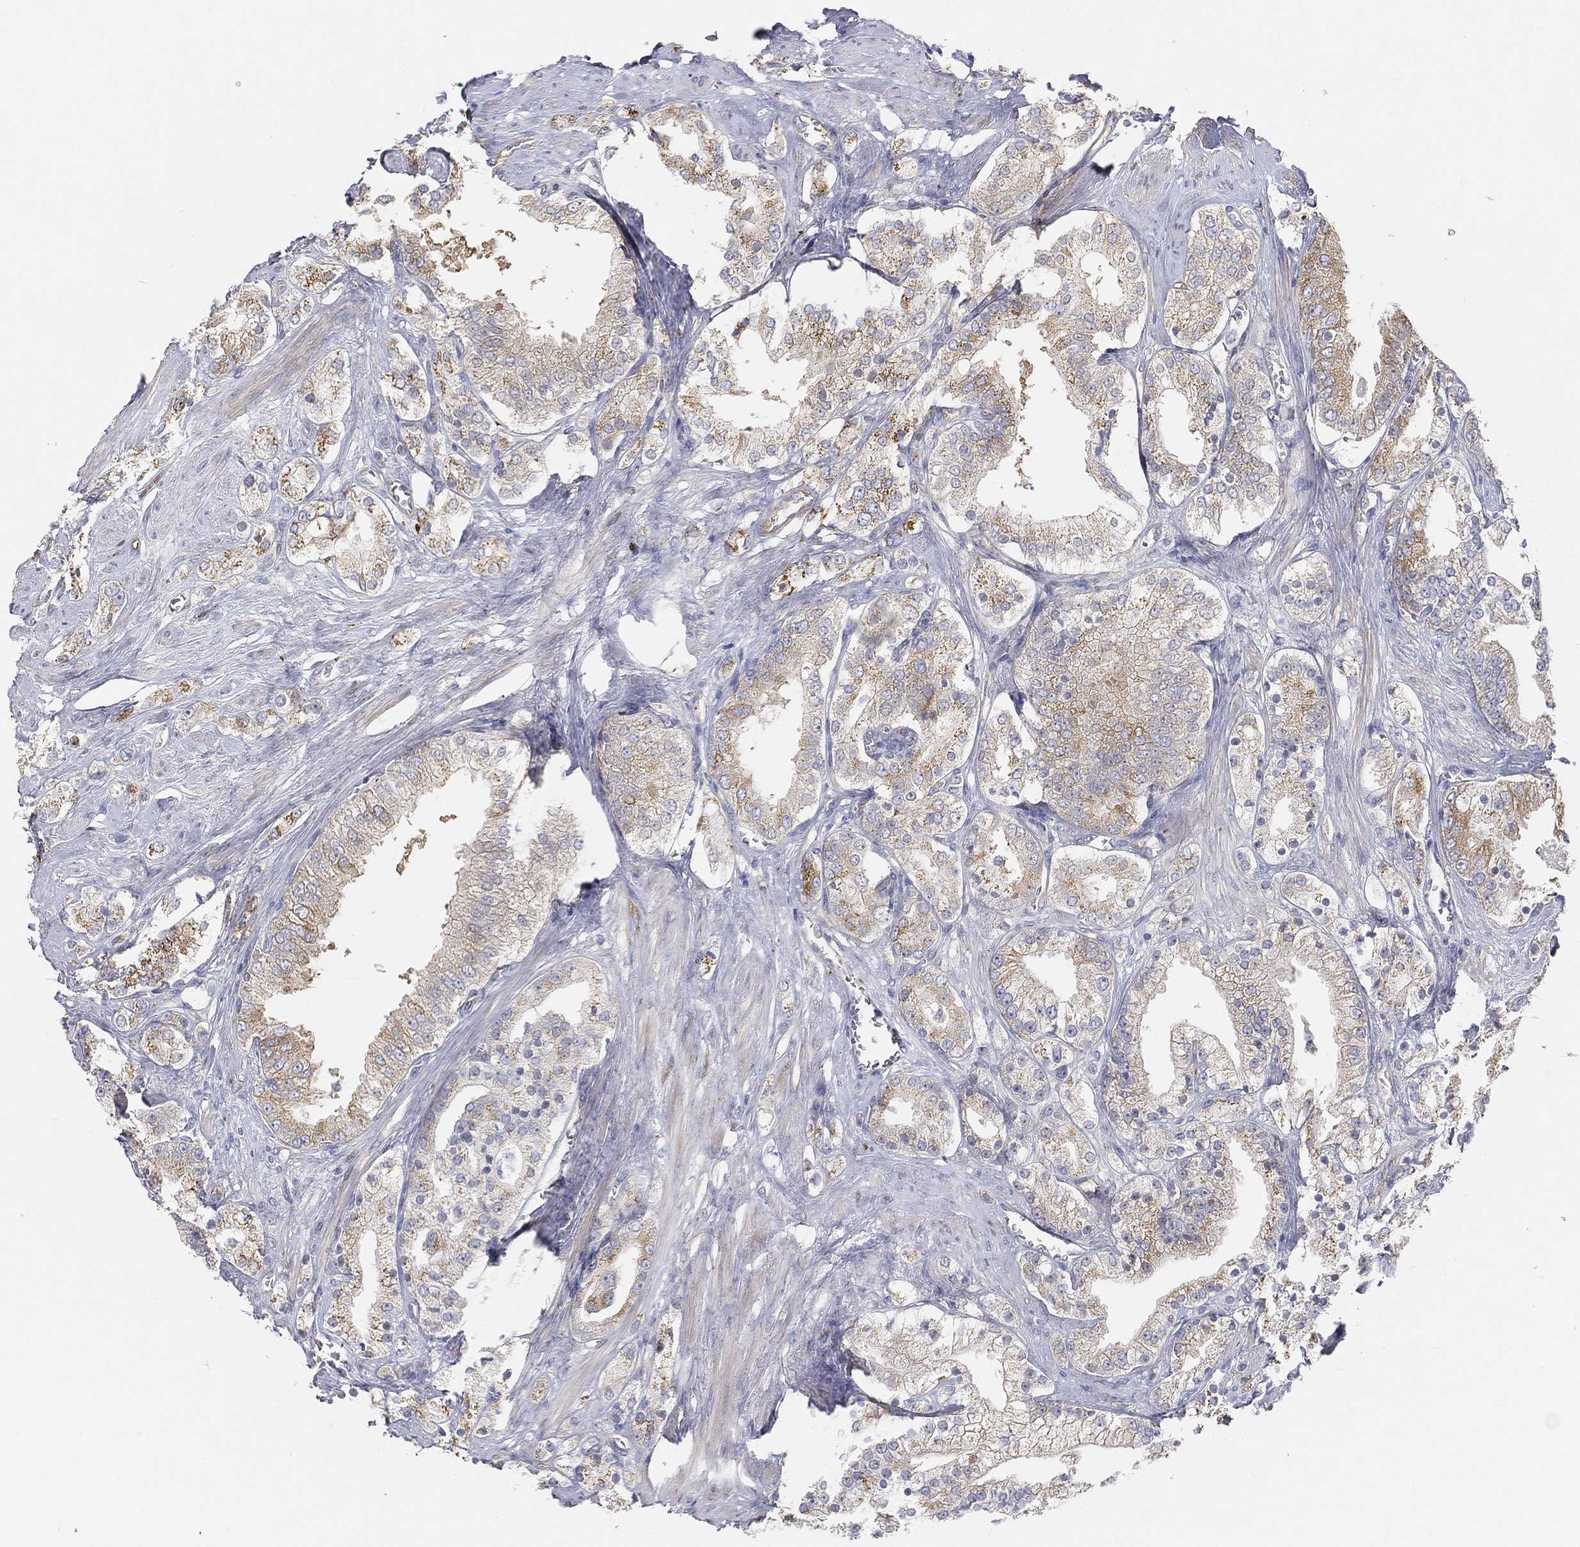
{"staining": {"intensity": "moderate", "quantity": "25%-75%", "location": "cytoplasmic/membranous"}, "tissue": "prostate cancer", "cell_type": "Tumor cells", "image_type": "cancer", "snomed": [{"axis": "morphology", "description": "Adenocarcinoma, NOS"}, {"axis": "topography", "description": "Prostate and seminal vesicle, NOS"}, {"axis": "topography", "description": "Prostate"}], "caption": "The photomicrograph demonstrates a brown stain indicating the presence of a protein in the cytoplasmic/membranous of tumor cells in prostate adenocarcinoma.", "gene": "TMEM25", "patient": {"sex": "male", "age": 67}}